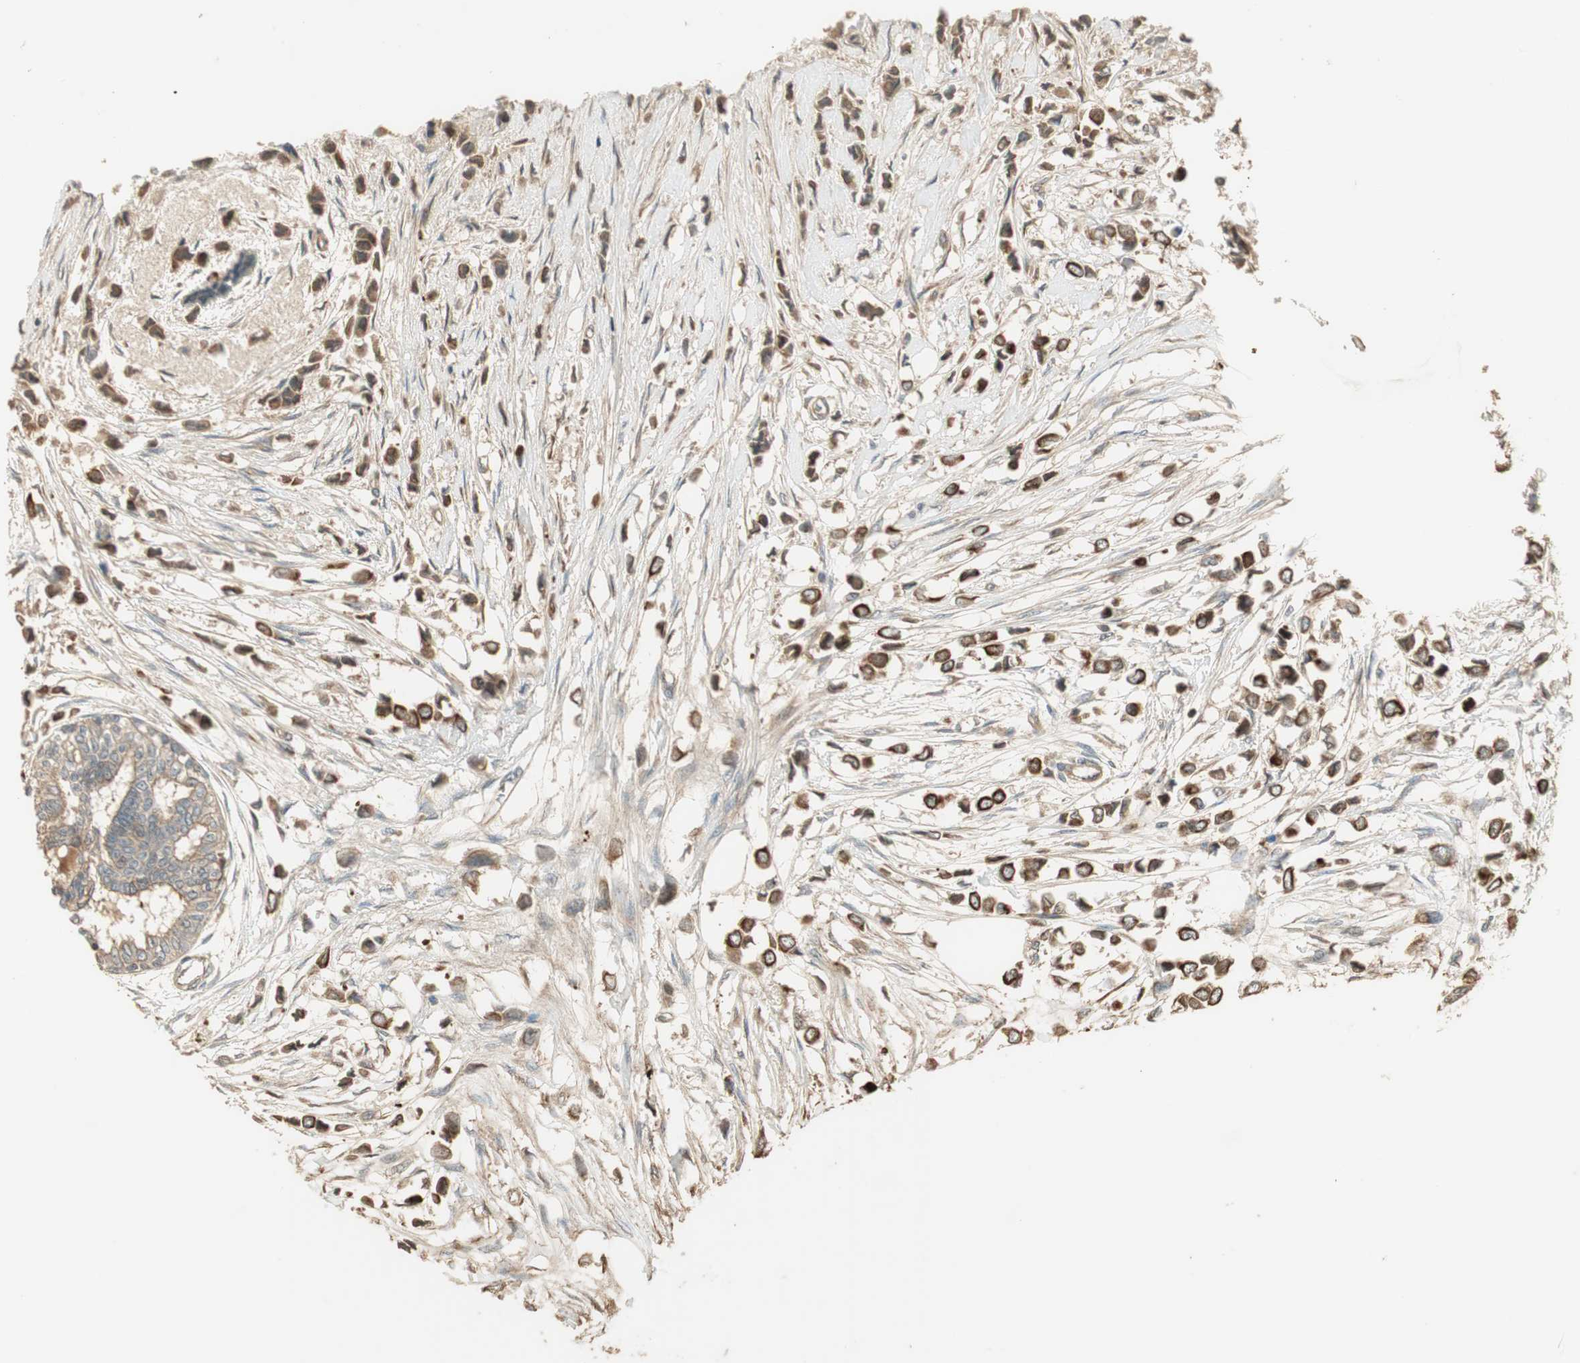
{"staining": {"intensity": "strong", "quantity": ">75%", "location": "cytoplasmic/membranous"}, "tissue": "breast cancer", "cell_type": "Tumor cells", "image_type": "cancer", "snomed": [{"axis": "morphology", "description": "Lobular carcinoma"}, {"axis": "topography", "description": "Breast"}], "caption": "Human breast lobular carcinoma stained with a protein marker reveals strong staining in tumor cells.", "gene": "PFDN5", "patient": {"sex": "female", "age": 51}}